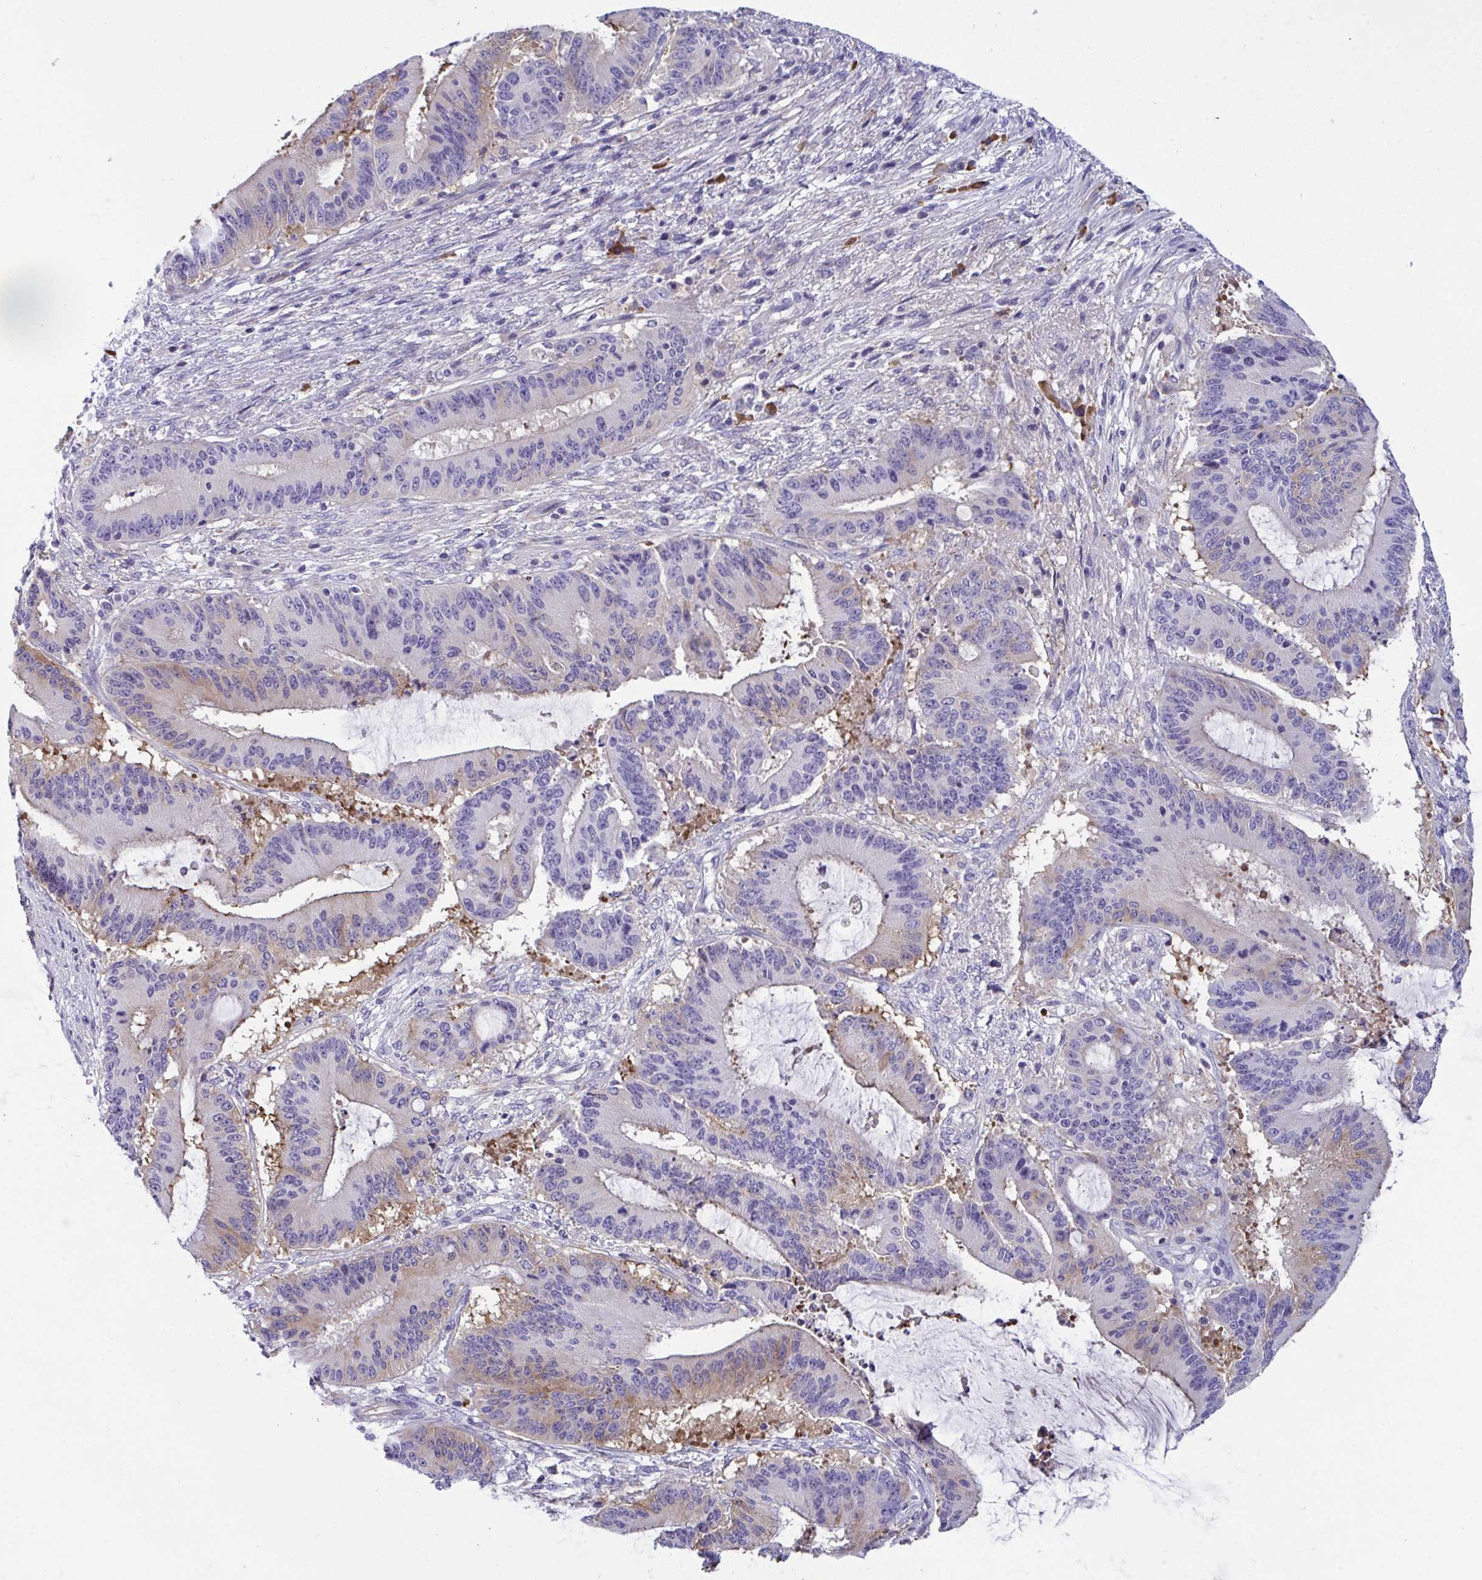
{"staining": {"intensity": "weak", "quantity": "<25%", "location": "cytoplasmic/membranous"}, "tissue": "liver cancer", "cell_type": "Tumor cells", "image_type": "cancer", "snomed": [{"axis": "morphology", "description": "Normal tissue, NOS"}, {"axis": "morphology", "description": "Cholangiocarcinoma"}, {"axis": "topography", "description": "Liver"}, {"axis": "topography", "description": "Peripheral nerve tissue"}], "caption": "Tumor cells are negative for brown protein staining in liver cancer (cholangiocarcinoma). (DAB IHC with hematoxylin counter stain).", "gene": "MS4A14", "patient": {"sex": "female", "age": 73}}